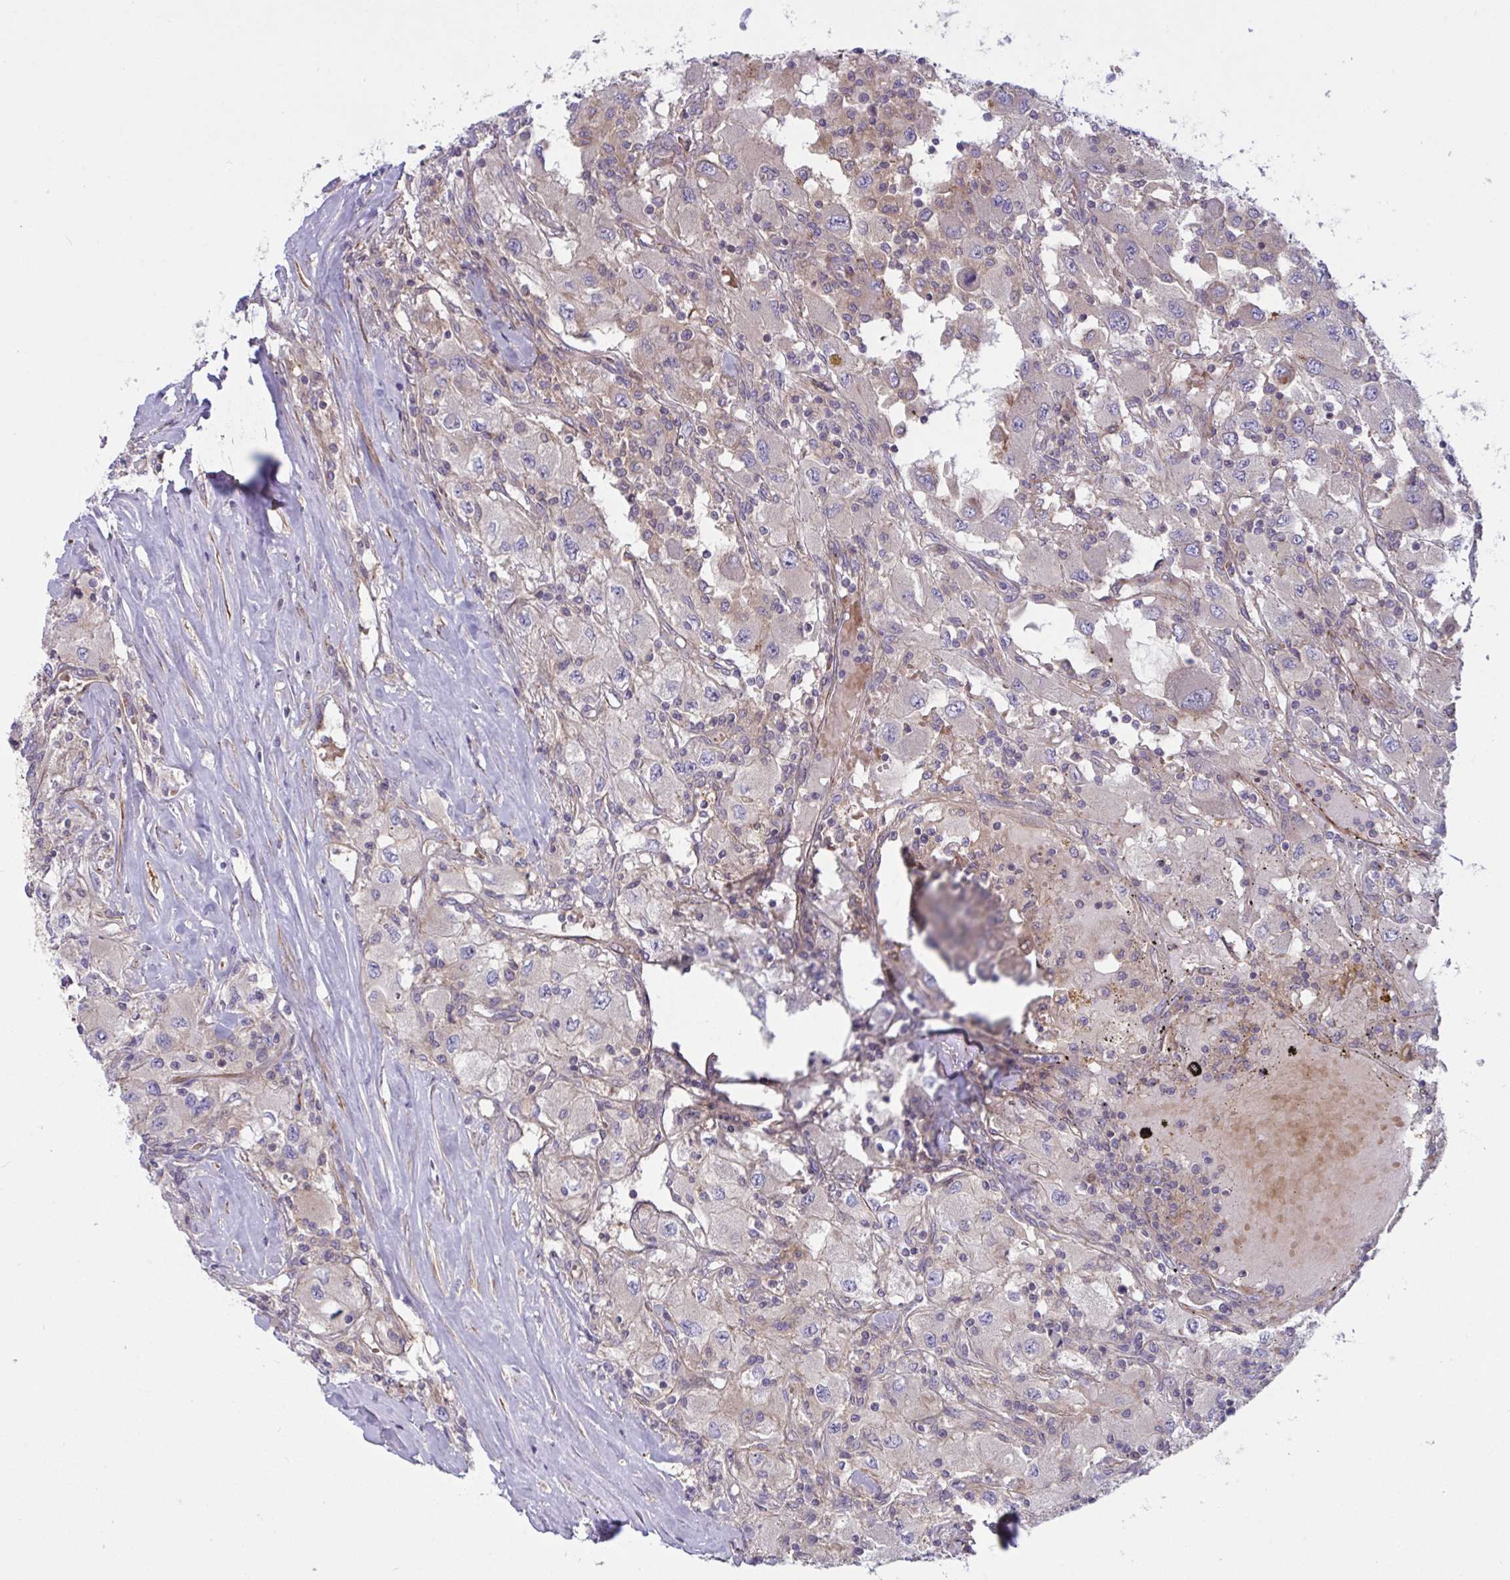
{"staining": {"intensity": "negative", "quantity": "none", "location": "none"}, "tissue": "renal cancer", "cell_type": "Tumor cells", "image_type": "cancer", "snomed": [{"axis": "morphology", "description": "Adenocarcinoma, NOS"}, {"axis": "topography", "description": "Kidney"}], "caption": "Immunohistochemistry (IHC) image of human adenocarcinoma (renal) stained for a protein (brown), which demonstrates no positivity in tumor cells.", "gene": "TANK", "patient": {"sex": "female", "age": 67}}